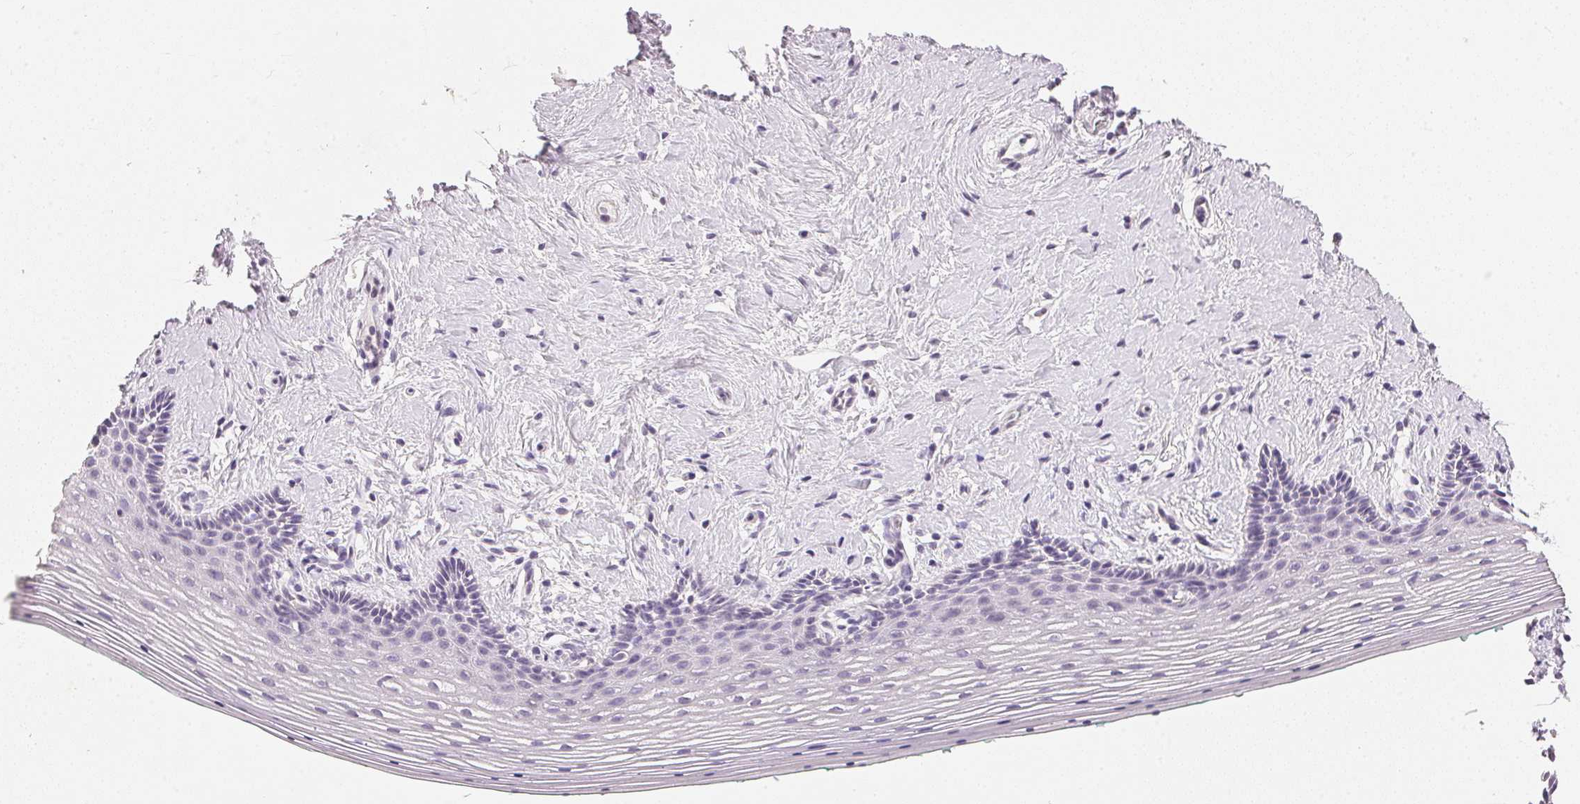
{"staining": {"intensity": "negative", "quantity": "none", "location": "none"}, "tissue": "vagina", "cell_type": "Squamous epithelial cells", "image_type": "normal", "snomed": [{"axis": "morphology", "description": "Normal tissue, NOS"}, {"axis": "topography", "description": "Vagina"}], "caption": "Immunohistochemical staining of unremarkable human vagina demonstrates no significant staining in squamous epithelial cells.", "gene": "IGFBP1", "patient": {"sex": "female", "age": 42}}